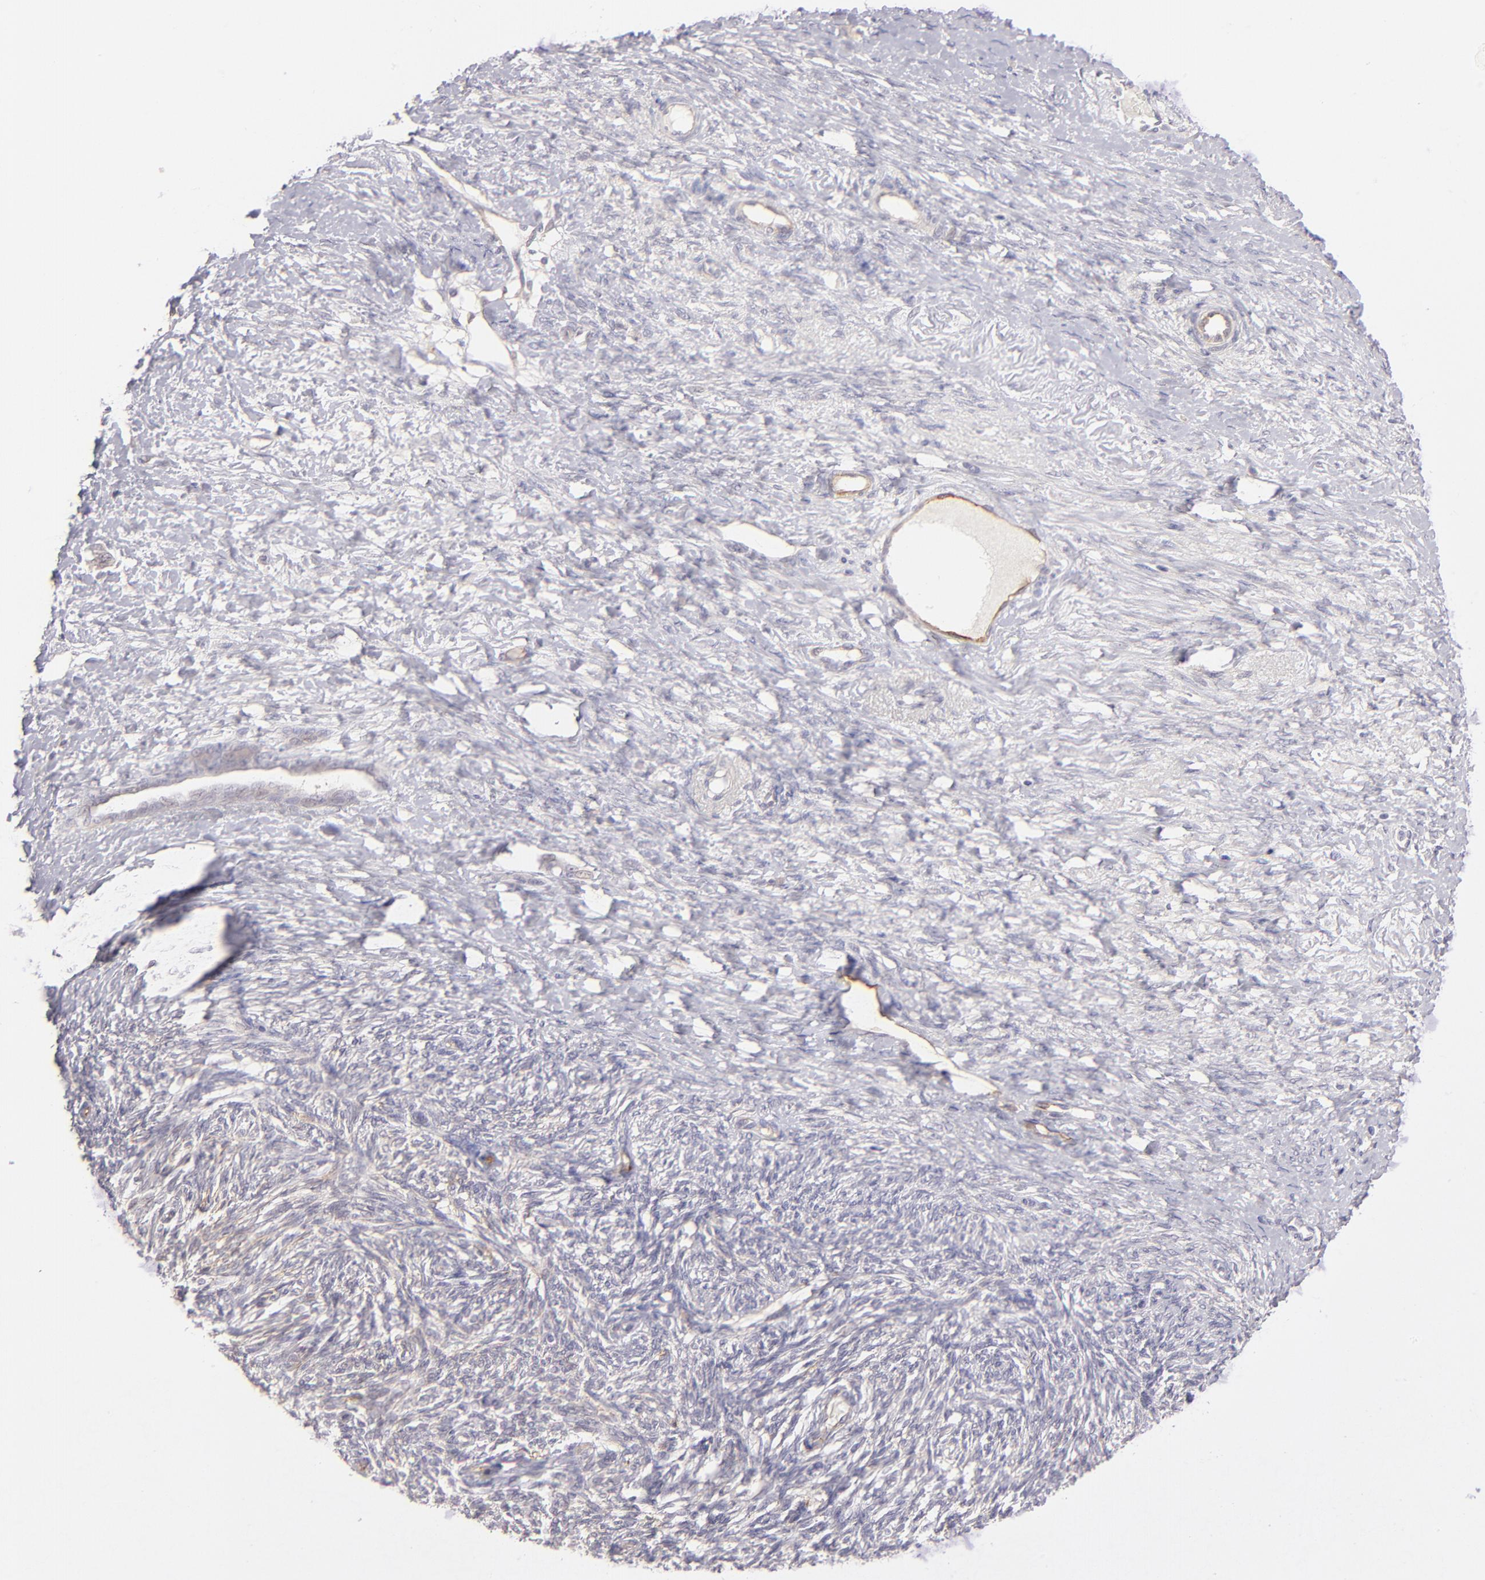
{"staining": {"intensity": "negative", "quantity": "none", "location": "none"}, "tissue": "ovarian cancer", "cell_type": "Tumor cells", "image_type": "cancer", "snomed": [{"axis": "morphology", "description": "Normal tissue, NOS"}, {"axis": "morphology", "description": "Cystadenocarcinoma, serous, NOS"}, {"axis": "topography", "description": "Ovary"}], "caption": "Immunohistochemistry of serous cystadenocarcinoma (ovarian) exhibits no expression in tumor cells.", "gene": "THBD", "patient": {"sex": "female", "age": 62}}